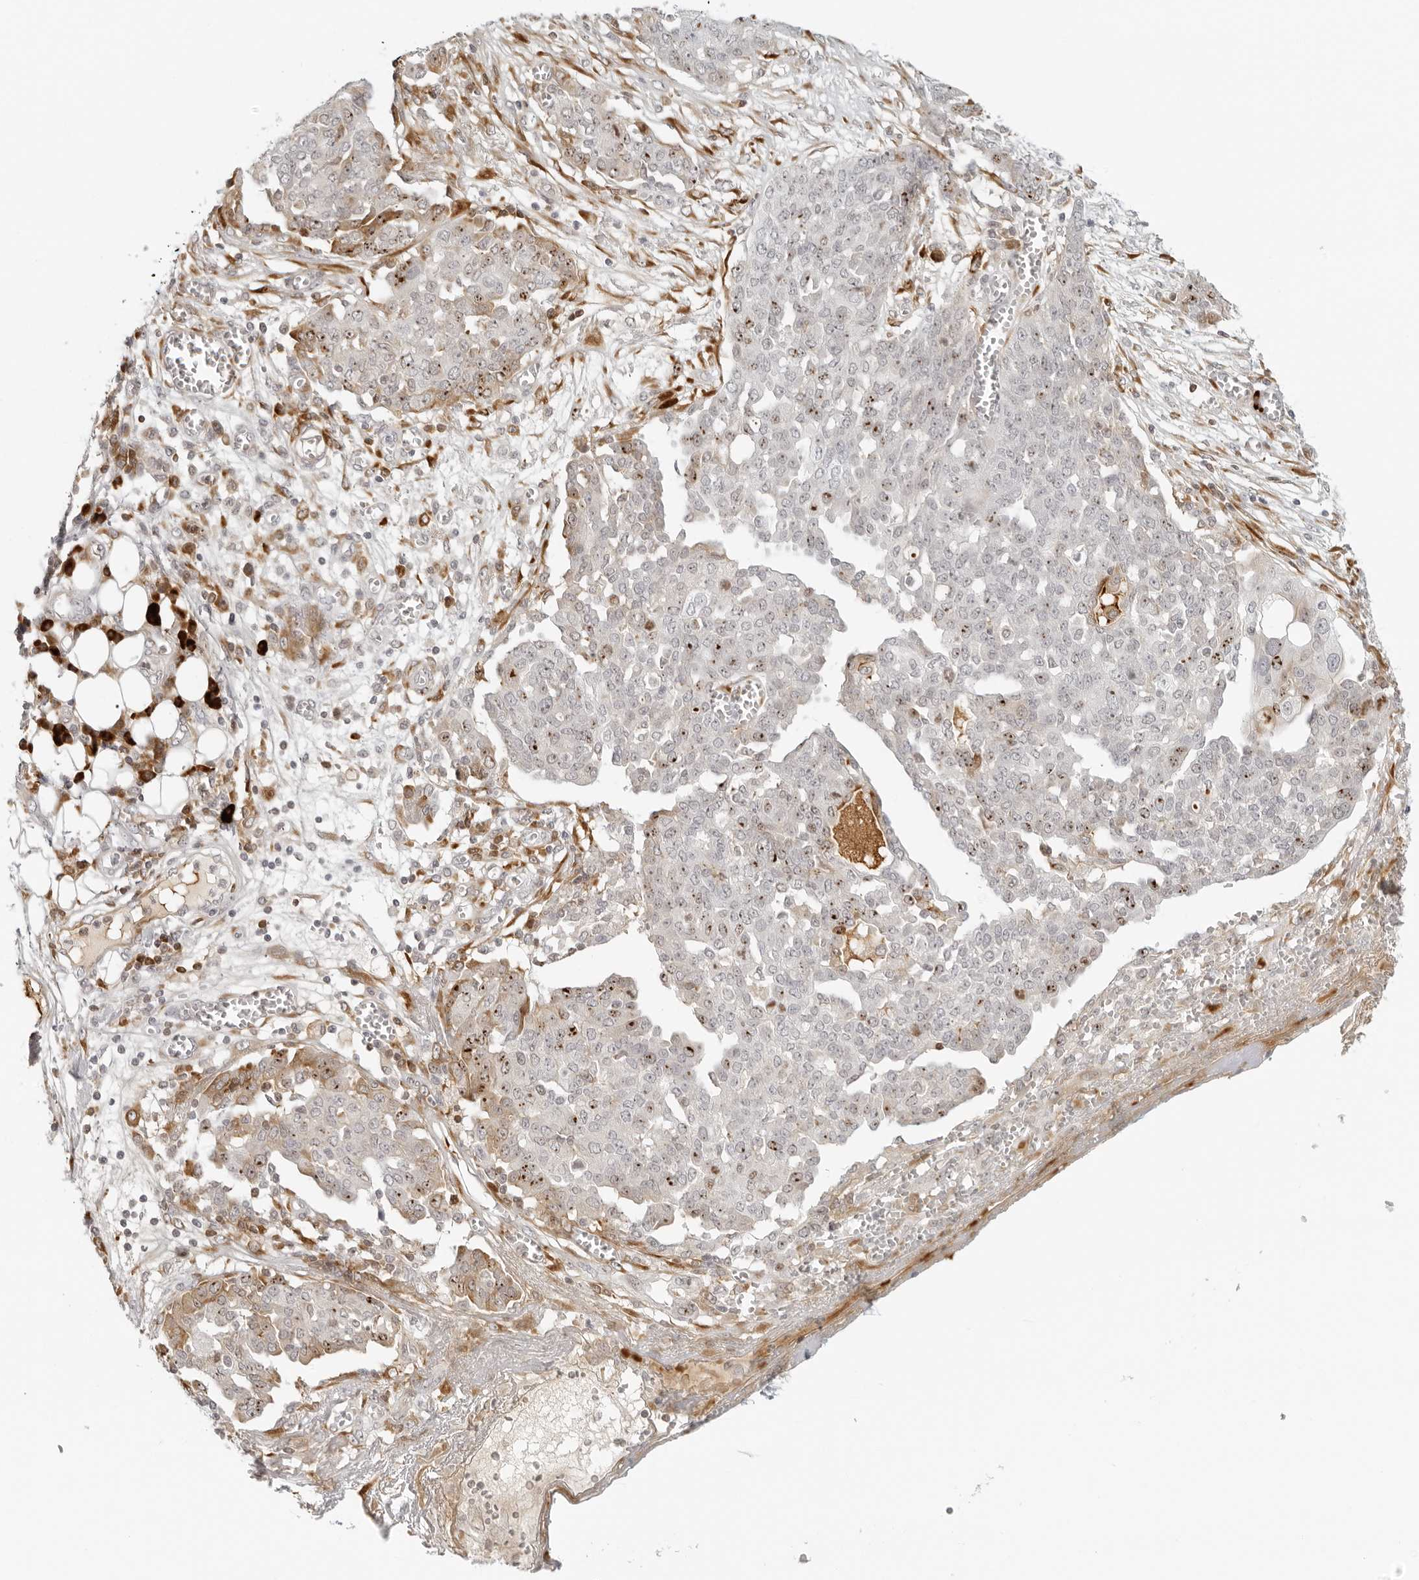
{"staining": {"intensity": "moderate", "quantity": ">75%", "location": "nuclear"}, "tissue": "ovarian cancer", "cell_type": "Tumor cells", "image_type": "cancer", "snomed": [{"axis": "morphology", "description": "Cystadenocarcinoma, serous, NOS"}, {"axis": "topography", "description": "Soft tissue"}, {"axis": "topography", "description": "Ovary"}], "caption": "High-magnification brightfield microscopy of ovarian cancer stained with DAB (brown) and counterstained with hematoxylin (blue). tumor cells exhibit moderate nuclear positivity is appreciated in approximately>75% of cells.", "gene": "ZNF678", "patient": {"sex": "female", "age": 57}}